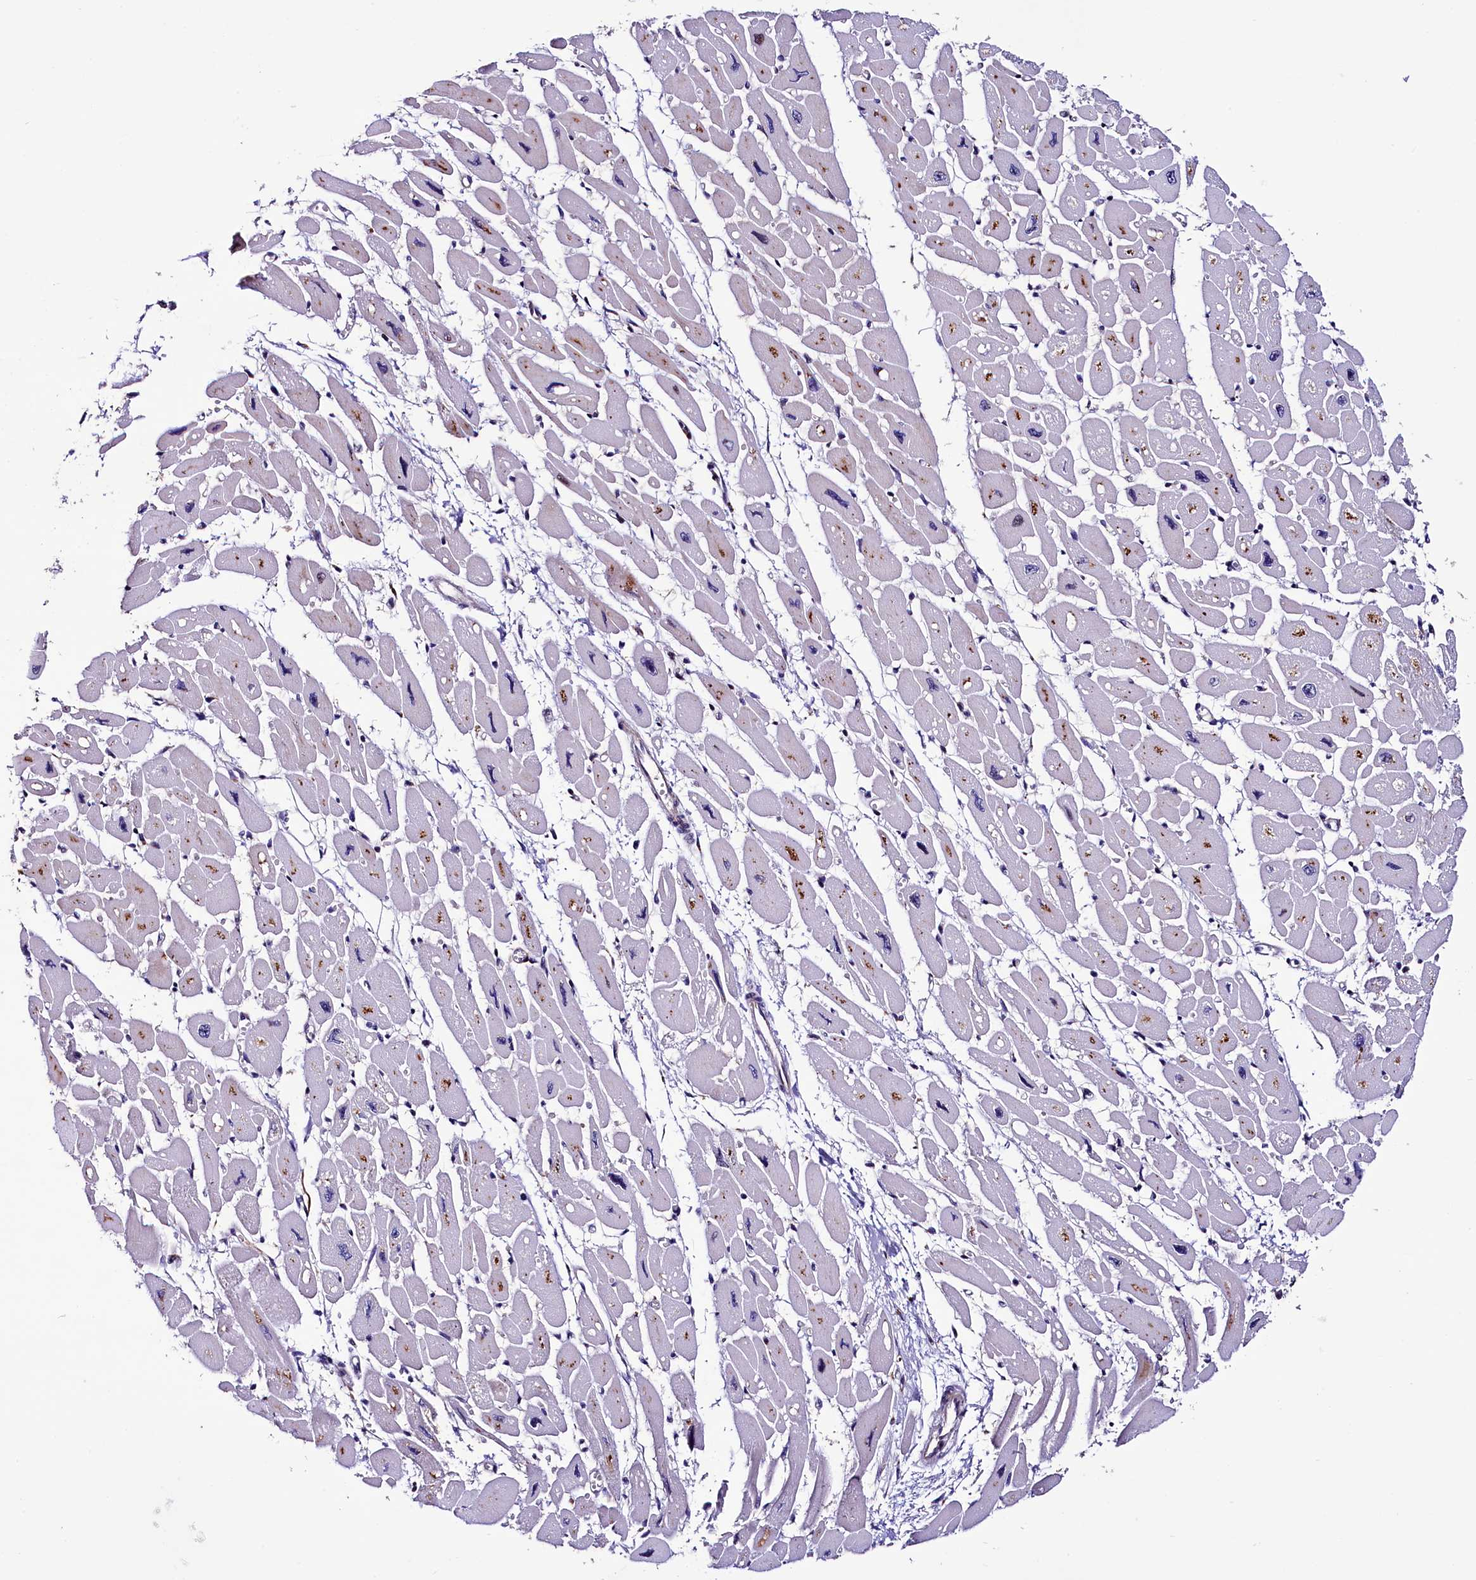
{"staining": {"intensity": "moderate", "quantity": "<25%", "location": "cytoplasmic/membranous,nuclear"}, "tissue": "heart muscle", "cell_type": "Cardiomyocytes", "image_type": "normal", "snomed": [{"axis": "morphology", "description": "Normal tissue, NOS"}, {"axis": "topography", "description": "Heart"}], "caption": "An image of heart muscle stained for a protein displays moderate cytoplasmic/membranous,nuclear brown staining in cardiomyocytes.", "gene": "TRMT112", "patient": {"sex": "female", "age": 54}}